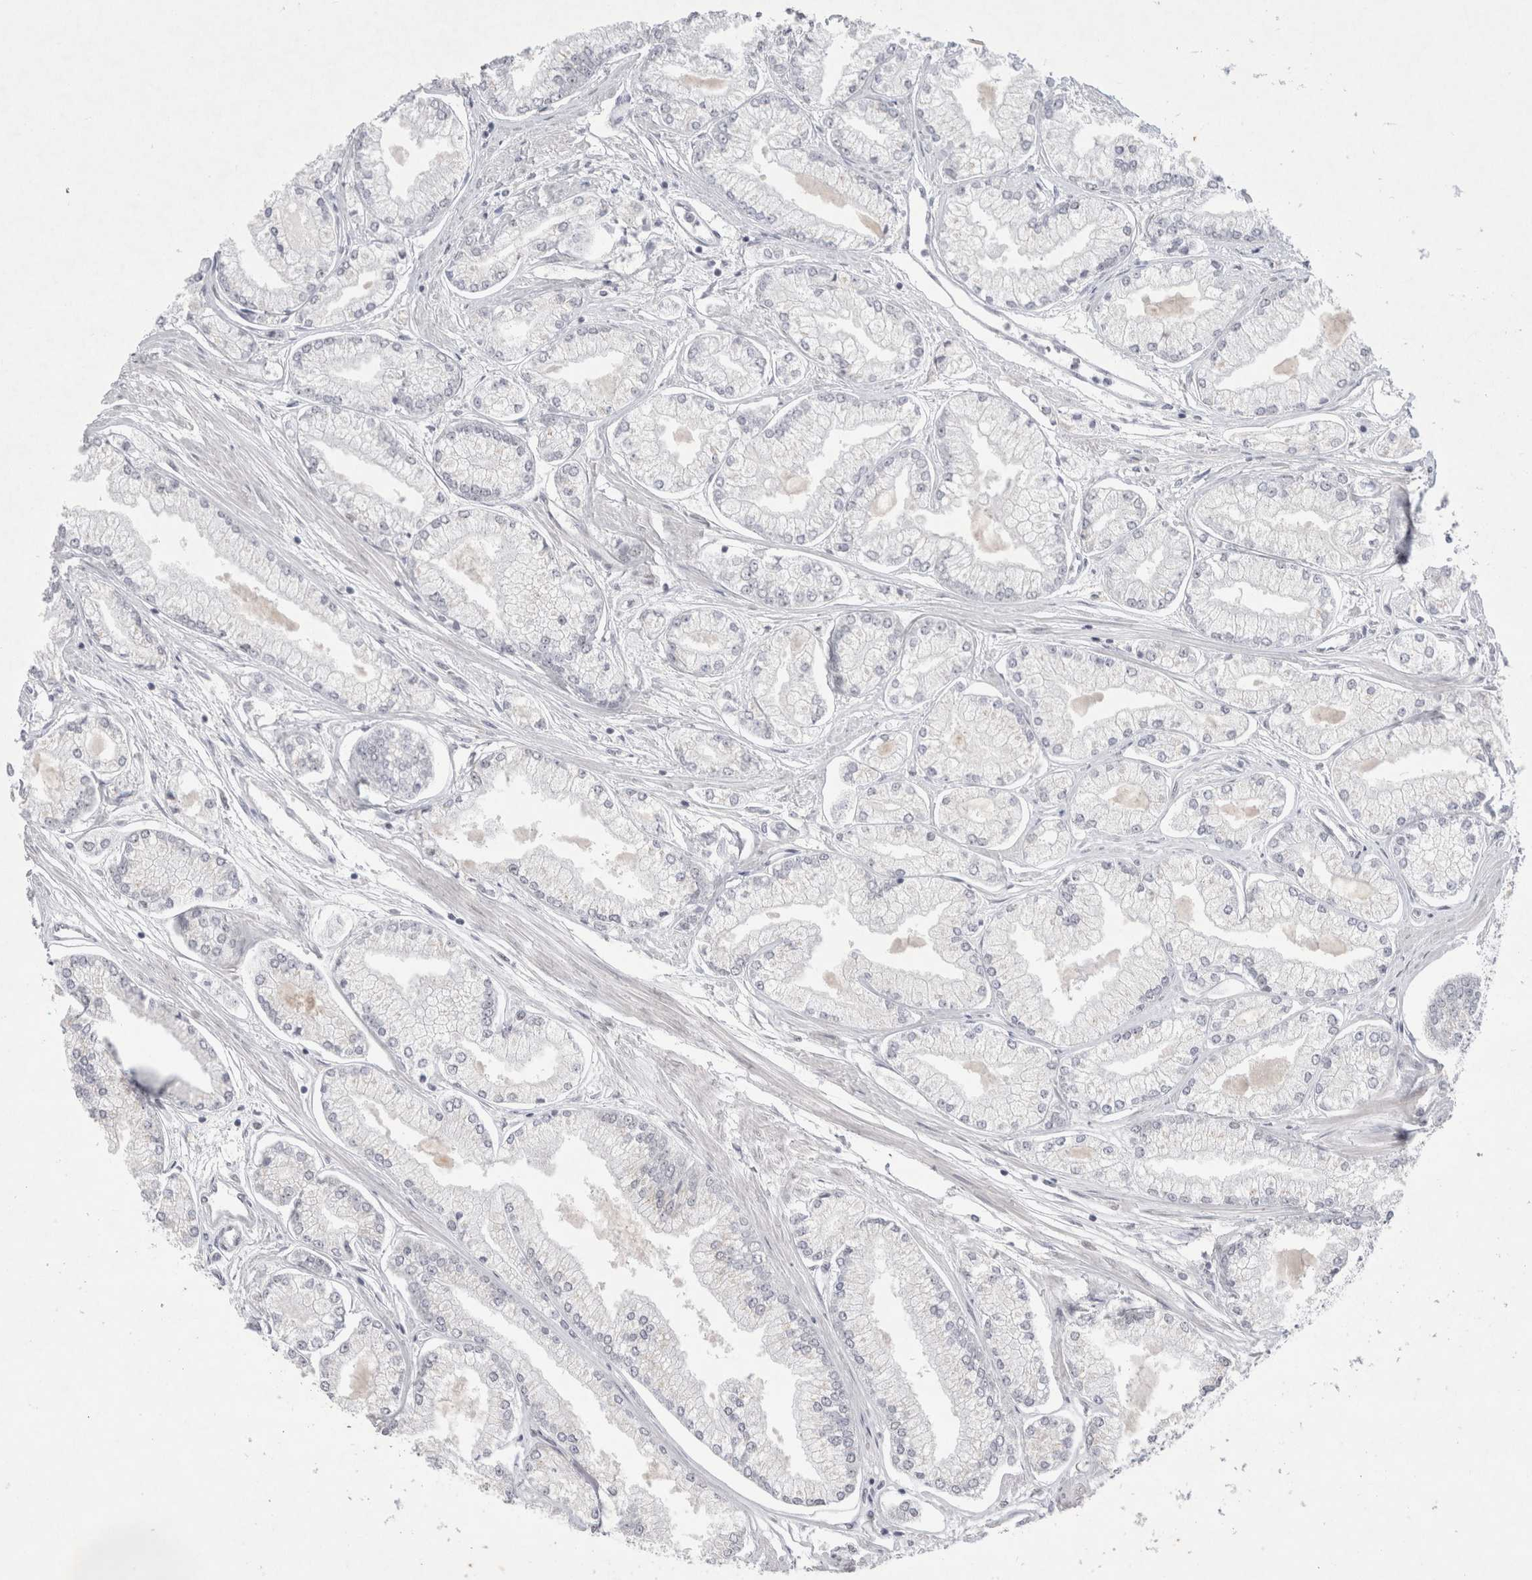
{"staining": {"intensity": "weak", "quantity": "<25%", "location": "cytoplasmic/membranous"}, "tissue": "prostate cancer", "cell_type": "Tumor cells", "image_type": "cancer", "snomed": [{"axis": "morphology", "description": "Adenocarcinoma, Low grade"}, {"axis": "topography", "description": "Prostate"}], "caption": "A histopathology image of human low-grade adenocarcinoma (prostate) is negative for staining in tumor cells.", "gene": "RECQL4", "patient": {"sex": "male", "age": 52}}